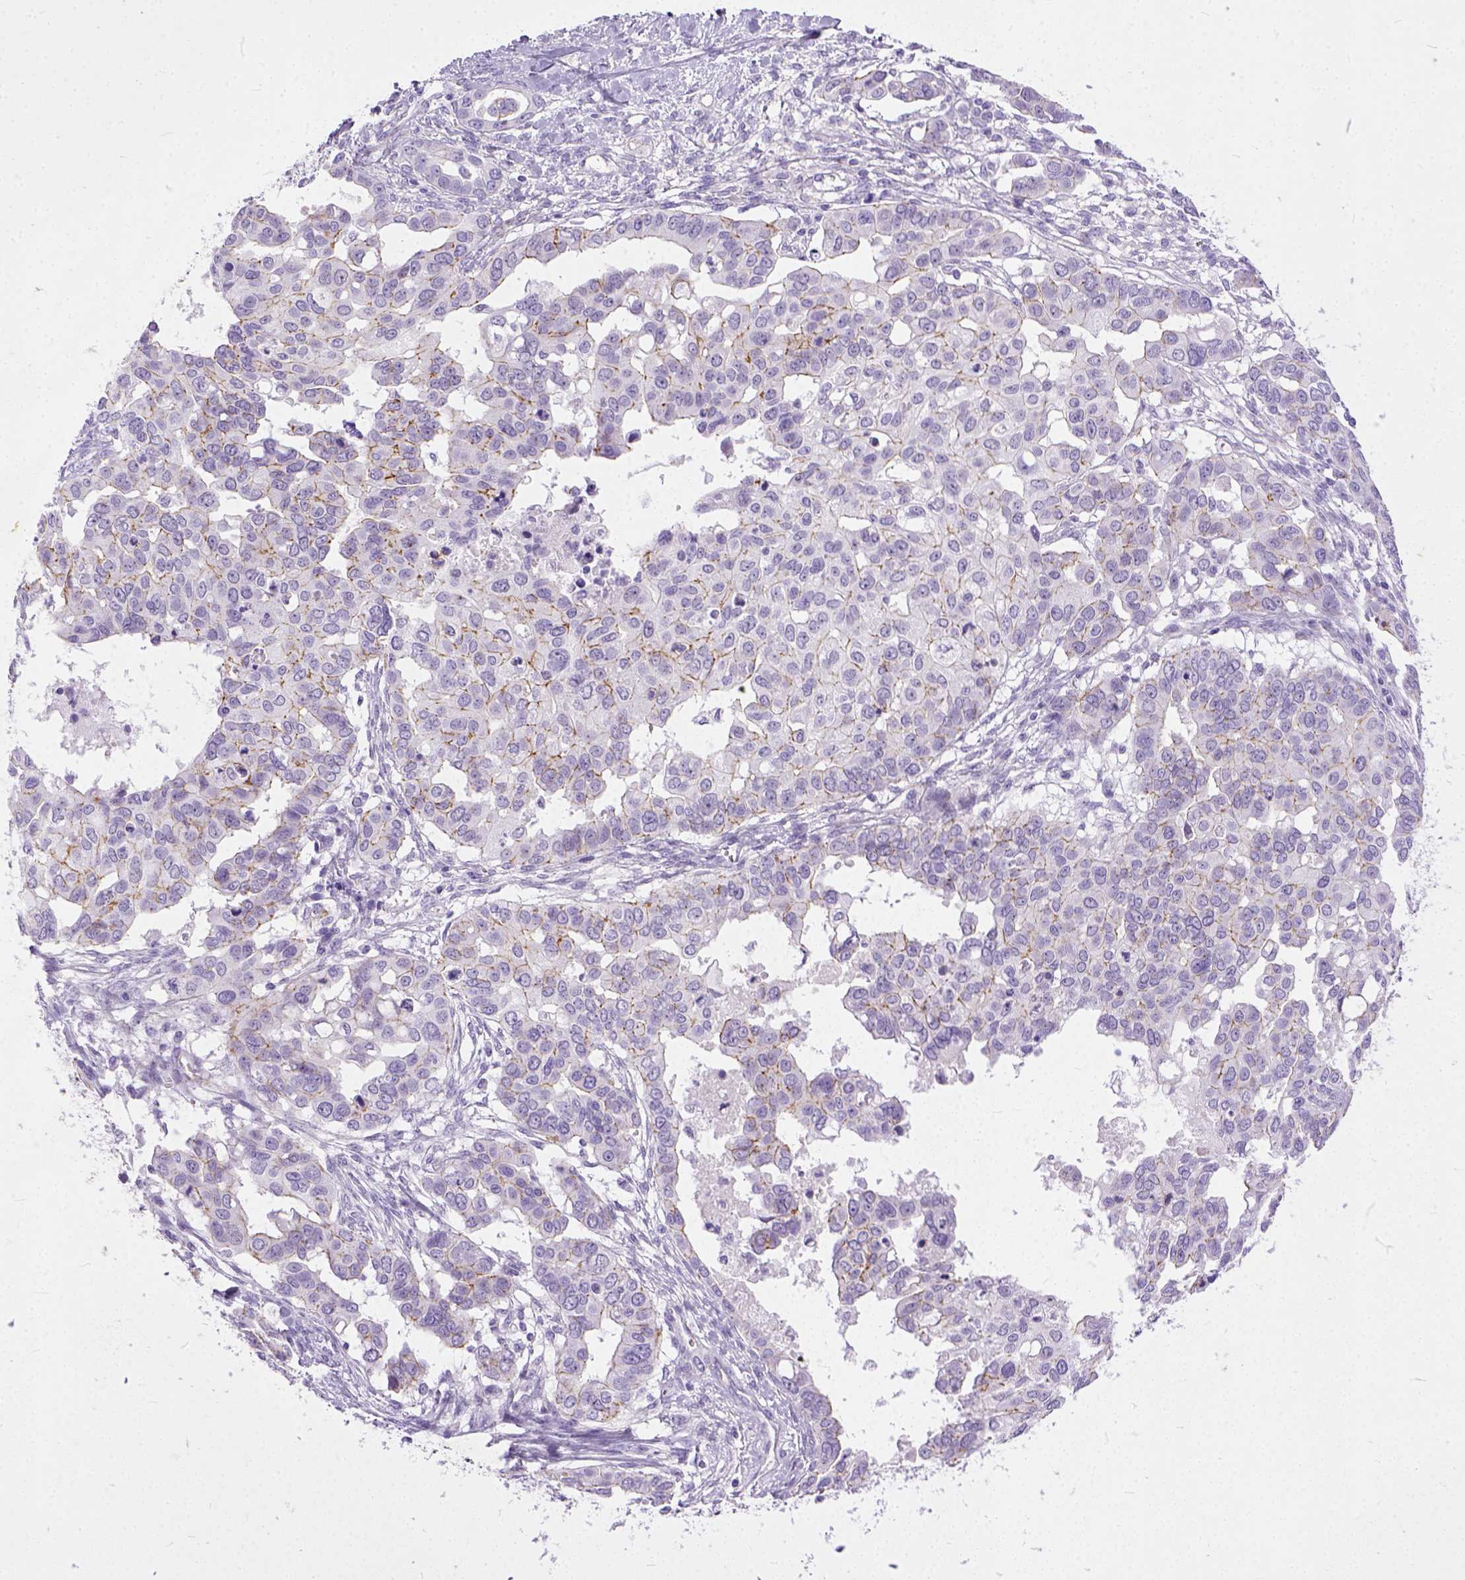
{"staining": {"intensity": "moderate", "quantity": "25%-75%", "location": "cytoplasmic/membranous"}, "tissue": "ovarian cancer", "cell_type": "Tumor cells", "image_type": "cancer", "snomed": [{"axis": "morphology", "description": "Carcinoma, endometroid"}, {"axis": "topography", "description": "Ovary"}], "caption": "Endometroid carcinoma (ovarian) stained for a protein (brown) exhibits moderate cytoplasmic/membranous positive positivity in approximately 25%-75% of tumor cells.", "gene": "ADGRF1", "patient": {"sex": "female", "age": 78}}